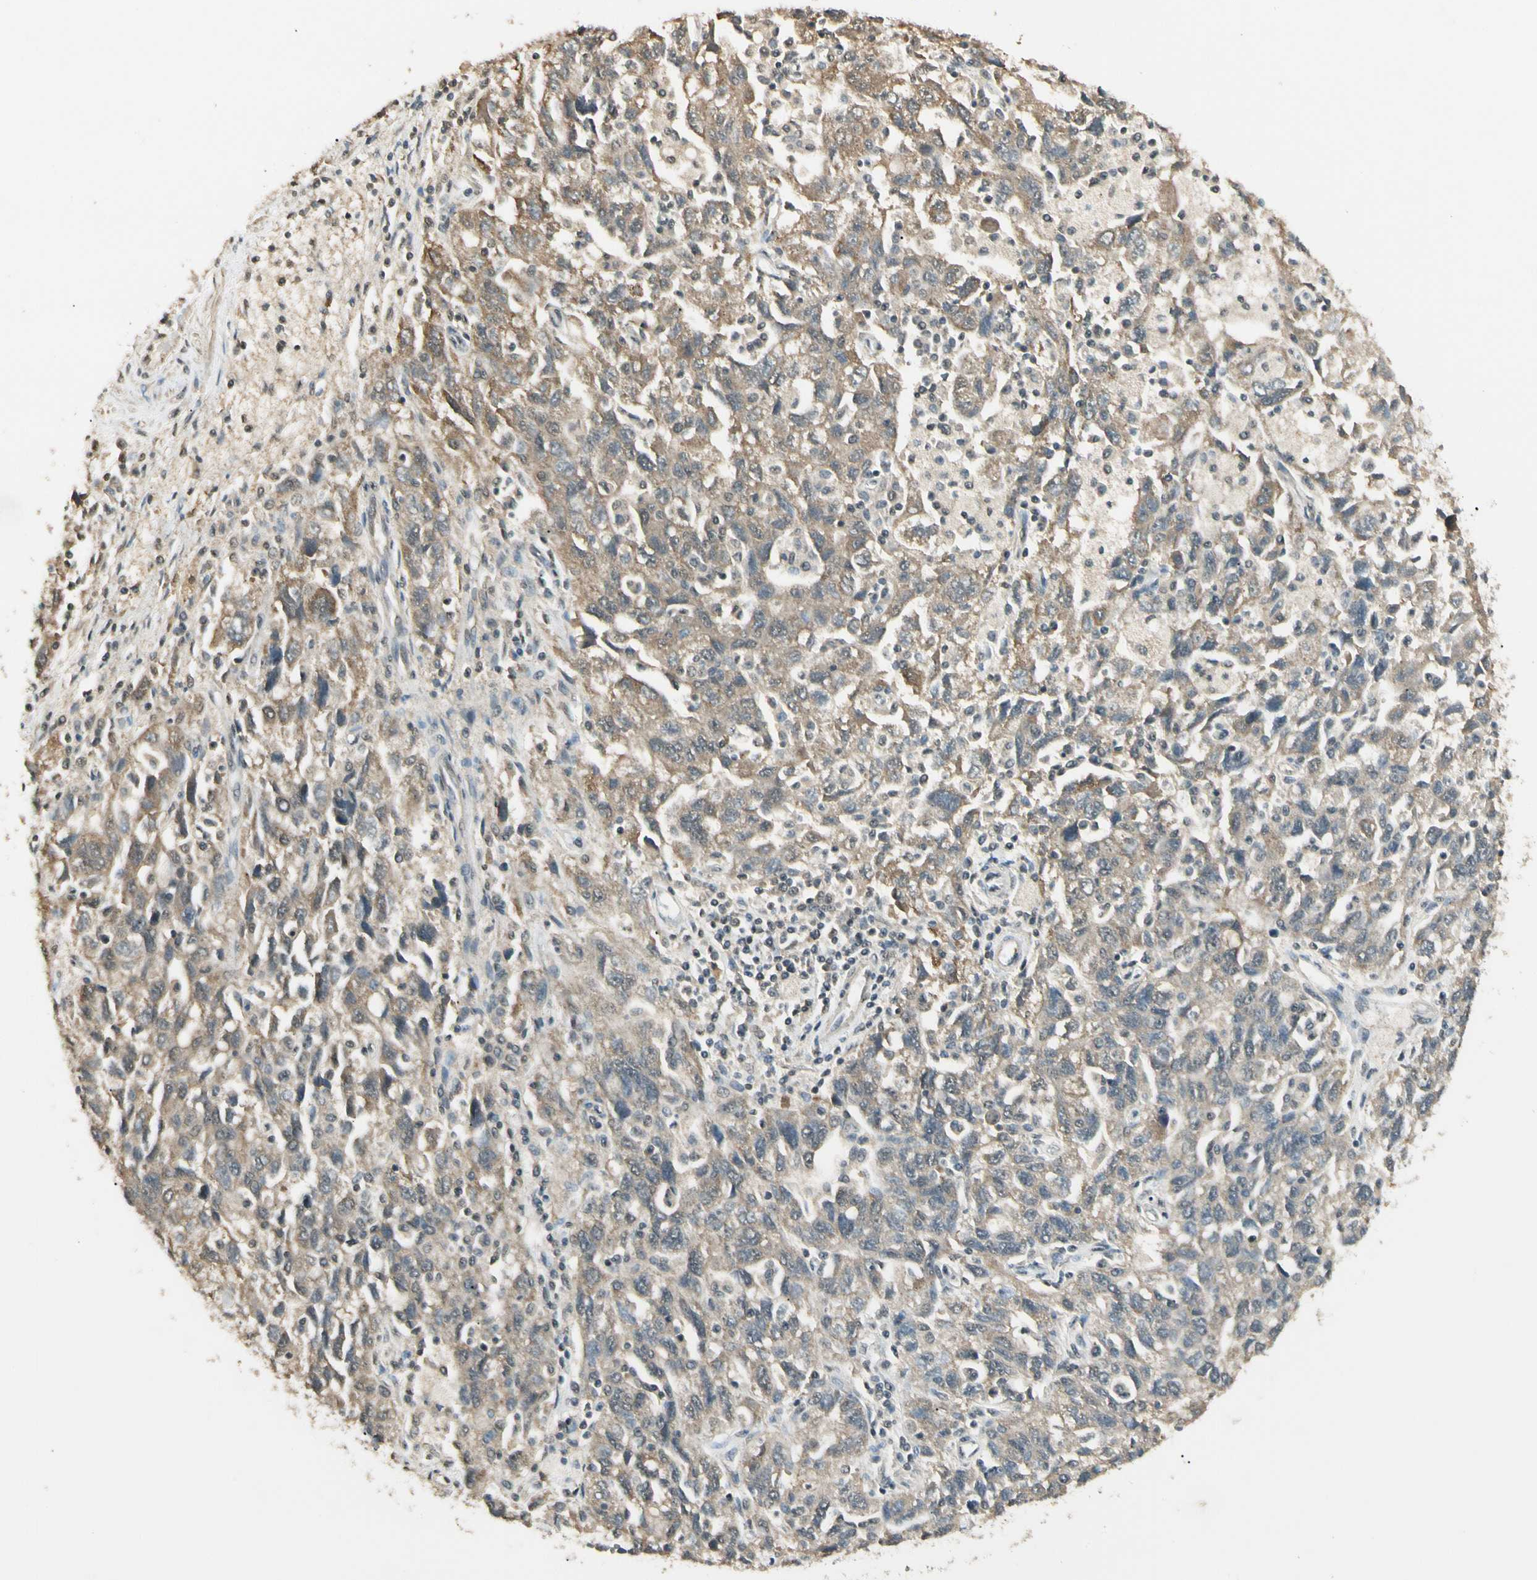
{"staining": {"intensity": "moderate", "quantity": ">75%", "location": "cytoplasmic/membranous"}, "tissue": "ovarian cancer", "cell_type": "Tumor cells", "image_type": "cancer", "snomed": [{"axis": "morphology", "description": "Carcinoma, NOS"}, {"axis": "morphology", "description": "Cystadenocarcinoma, serous, NOS"}, {"axis": "topography", "description": "Ovary"}], "caption": "Tumor cells display medium levels of moderate cytoplasmic/membranous positivity in about >75% of cells in human ovarian serous cystadenocarcinoma. (IHC, brightfield microscopy, high magnification).", "gene": "SGCA", "patient": {"sex": "female", "age": 69}}